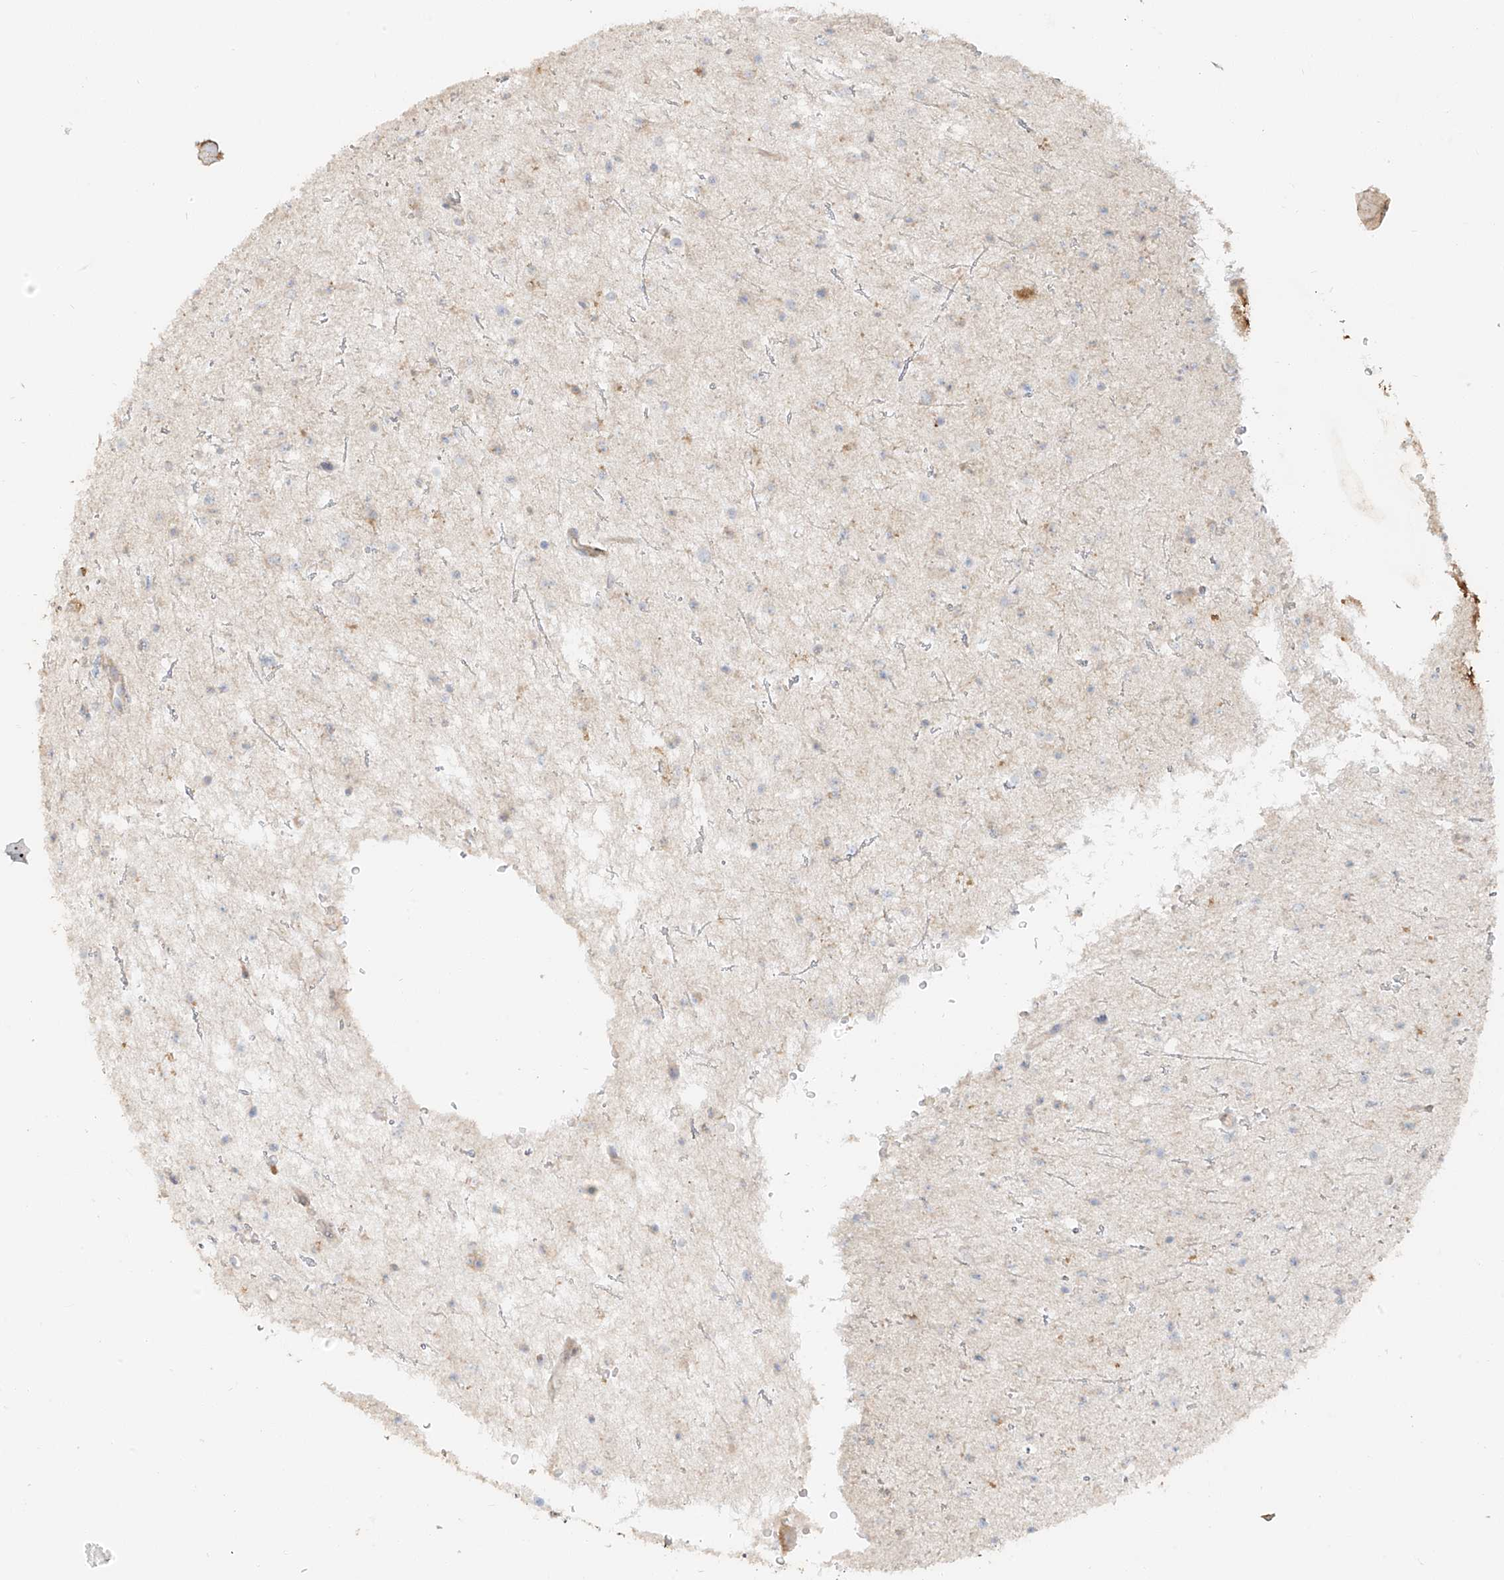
{"staining": {"intensity": "negative", "quantity": "none", "location": "none"}, "tissue": "glioma", "cell_type": "Tumor cells", "image_type": "cancer", "snomed": [{"axis": "morphology", "description": "Glioma, malignant, Low grade"}, {"axis": "topography", "description": "Brain"}], "caption": "Photomicrograph shows no protein staining in tumor cells of glioma tissue.", "gene": "MIPEP", "patient": {"sex": "female", "age": 37}}